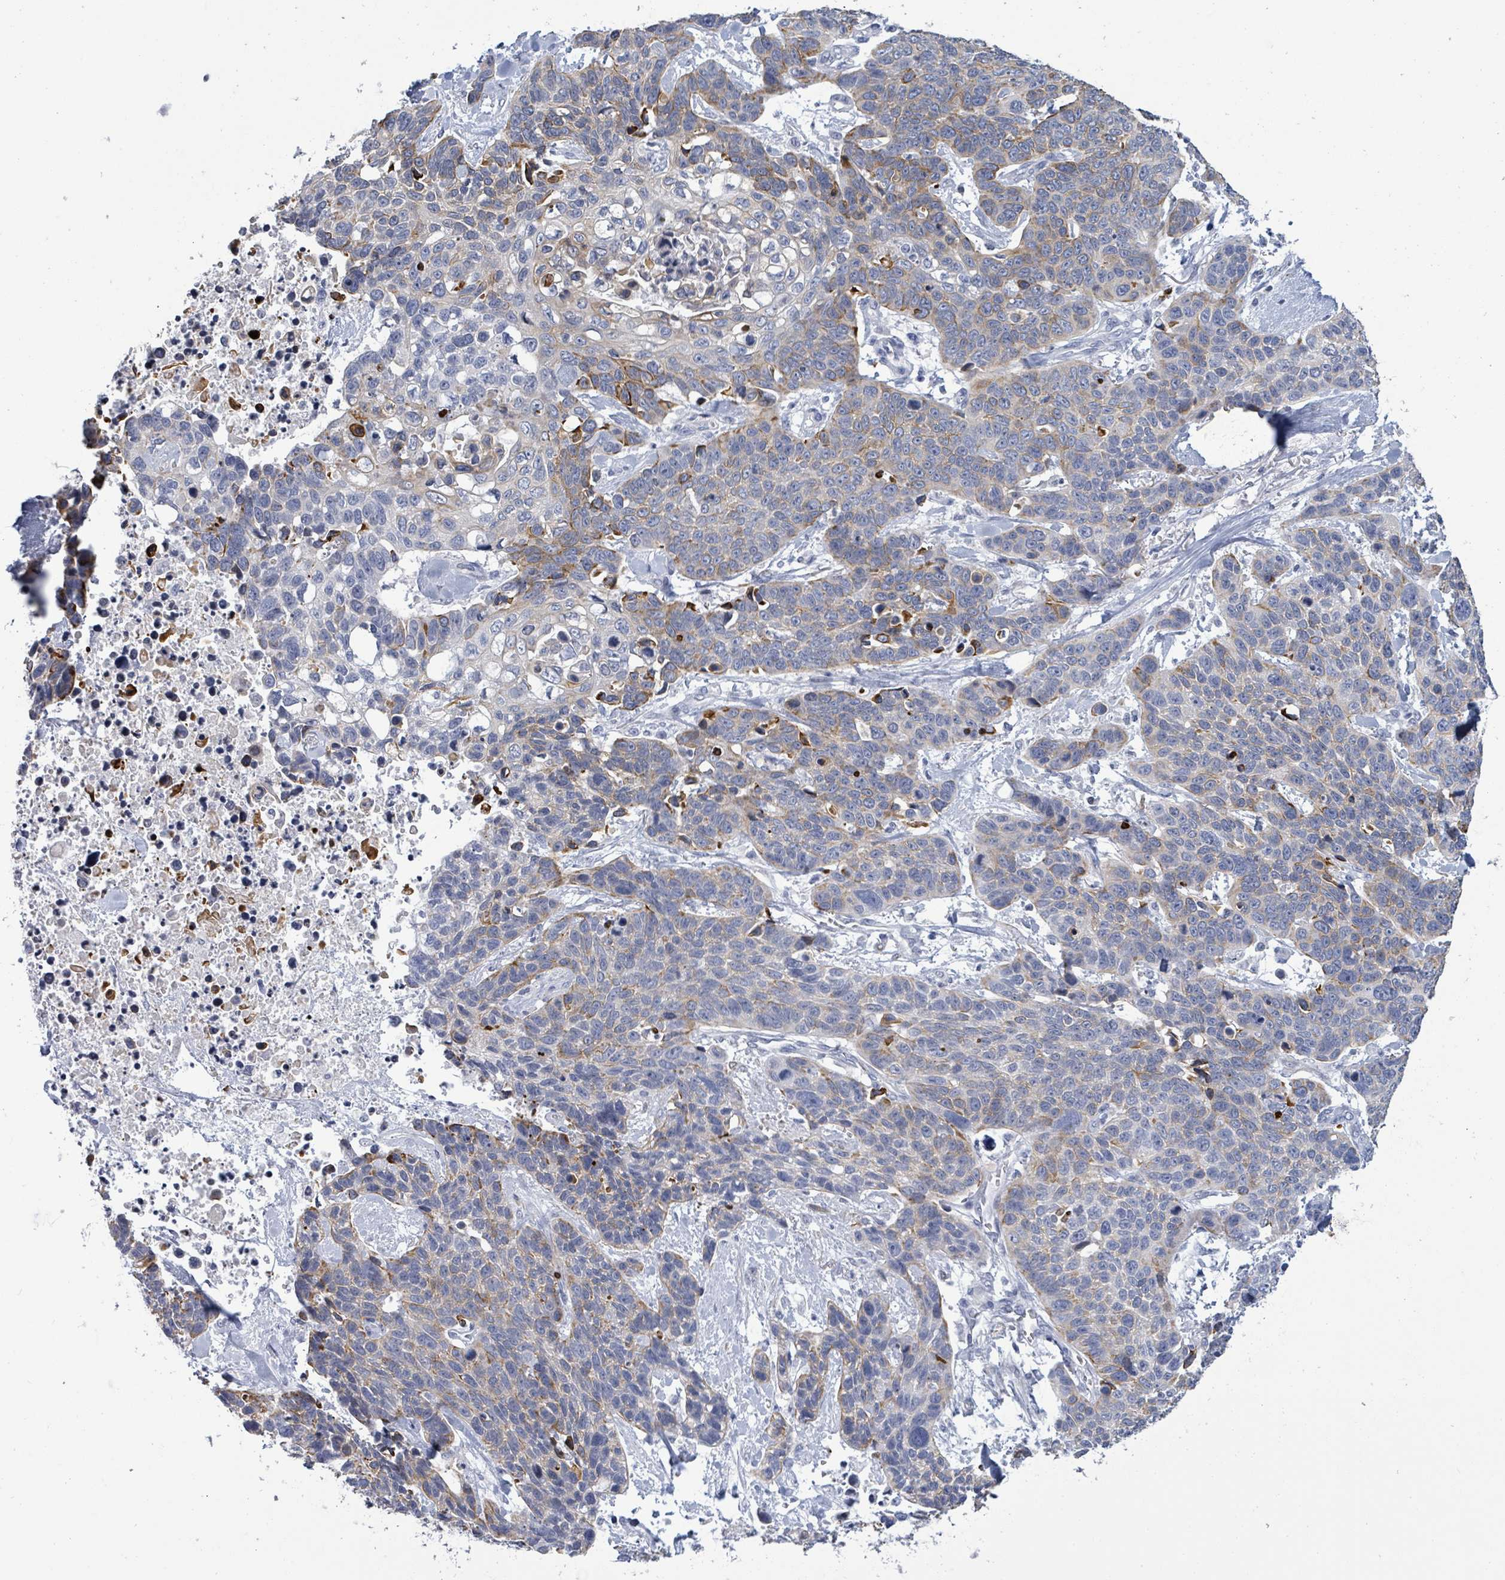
{"staining": {"intensity": "moderate", "quantity": "<25%", "location": "cytoplasmic/membranous"}, "tissue": "lung cancer", "cell_type": "Tumor cells", "image_type": "cancer", "snomed": [{"axis": "morphology", "description": "Squamous cell carcinoma, NOS"}, {"axis": "topography", "description": "Lung"}], "caption": "Brown immunohistochemical staining in human lung squamous cell carcinoma demonstrates moderate cytoplasmic/membranous positivity in approximately <25% of tumor cells.", "gene": "NTN3", "patient": {"sex": "male", "age": 62}}